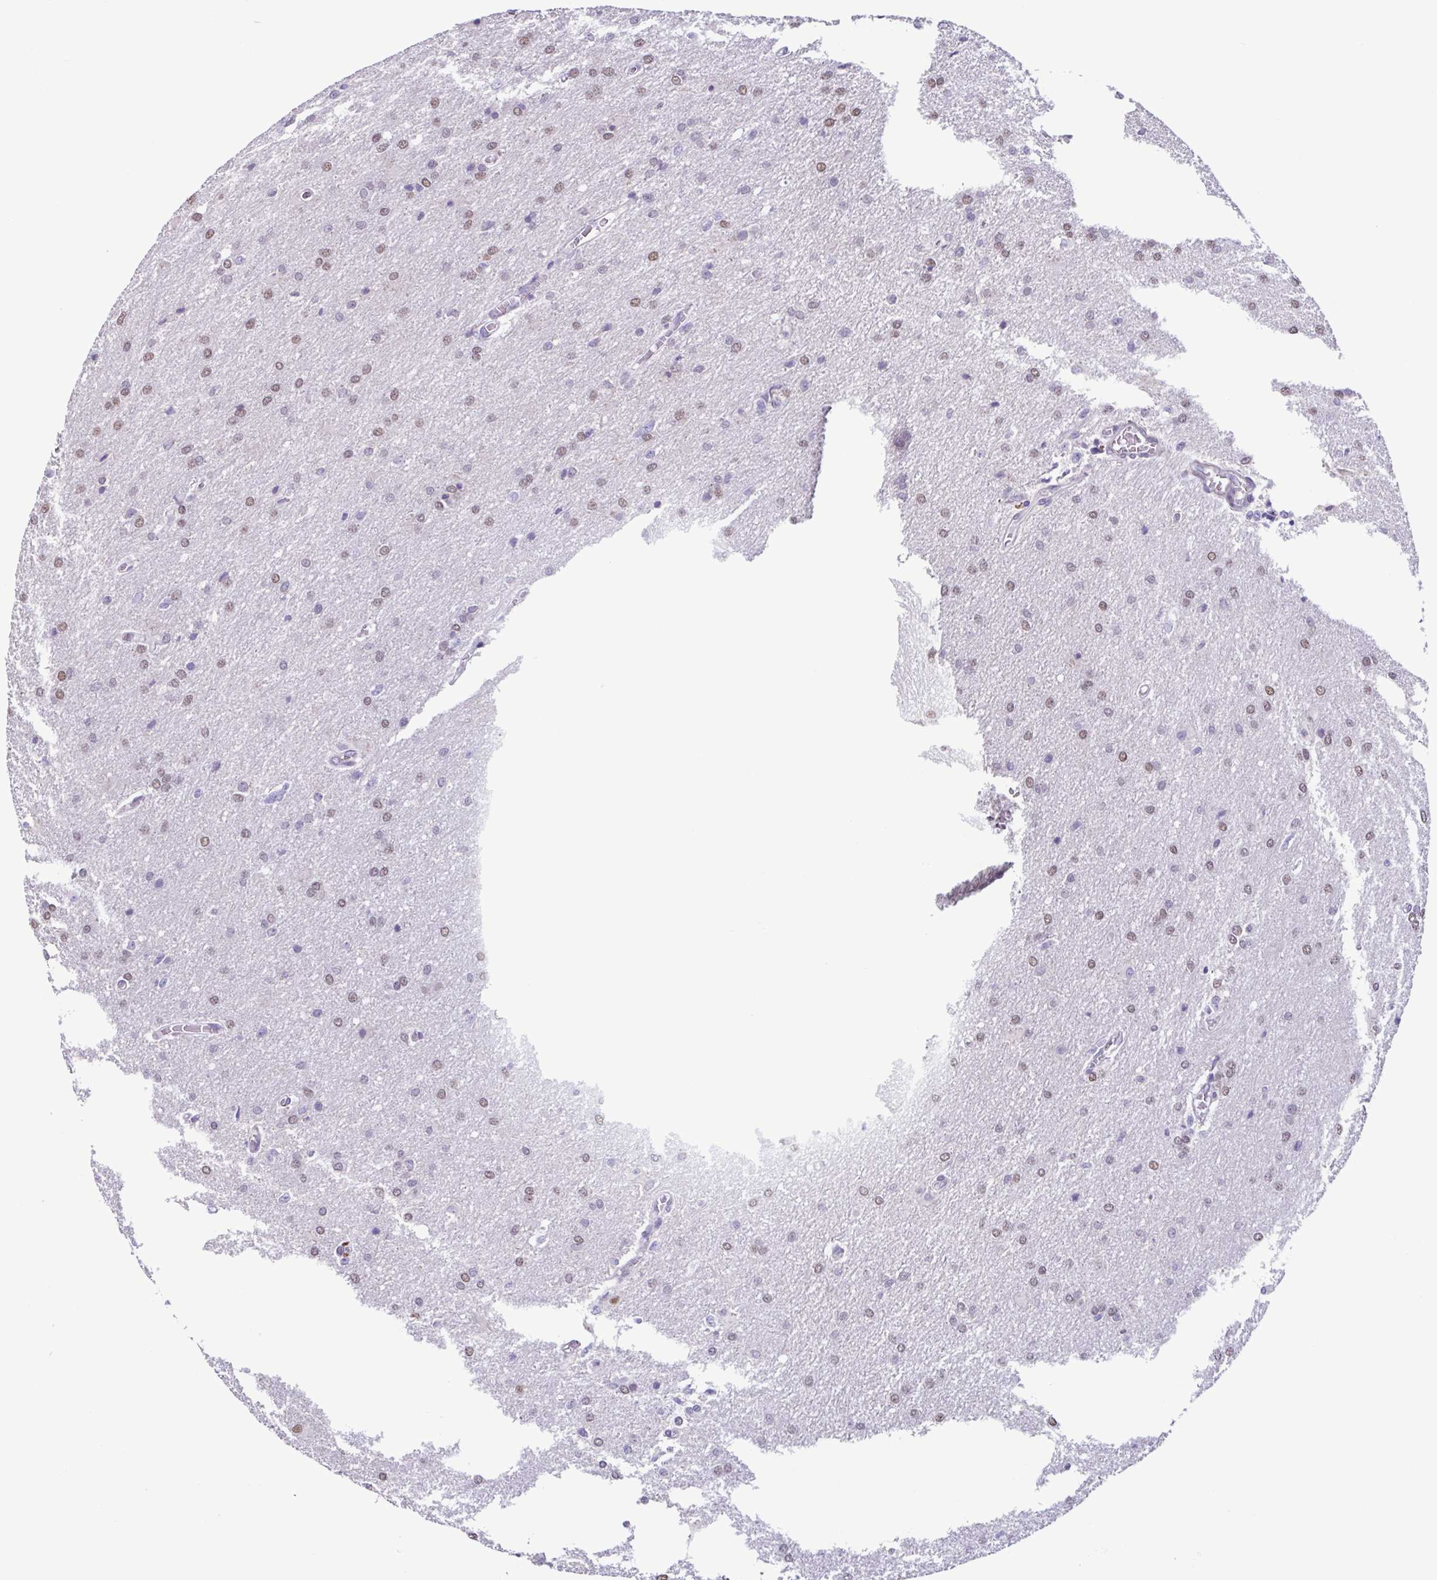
{"staining": {"intensity": "weak", "quantity": "25%-75%", "location": "nuclear"}, "tissue": "glioma", "cell_type": "Tumor cells", "image_type": "cancer", "snomed": [{"axis": "morphology", "description": "Glioma, malignant, High grade"}, {"axis": "topography", "description": "Brain"}], "caption": "Protein staining of glioma tissue demonstrates weak nuclear positivity in approximately 25%-75% of tumor cells.", "gene": "ACTRT3", "patient": {"sex": "male", "age": 68}}